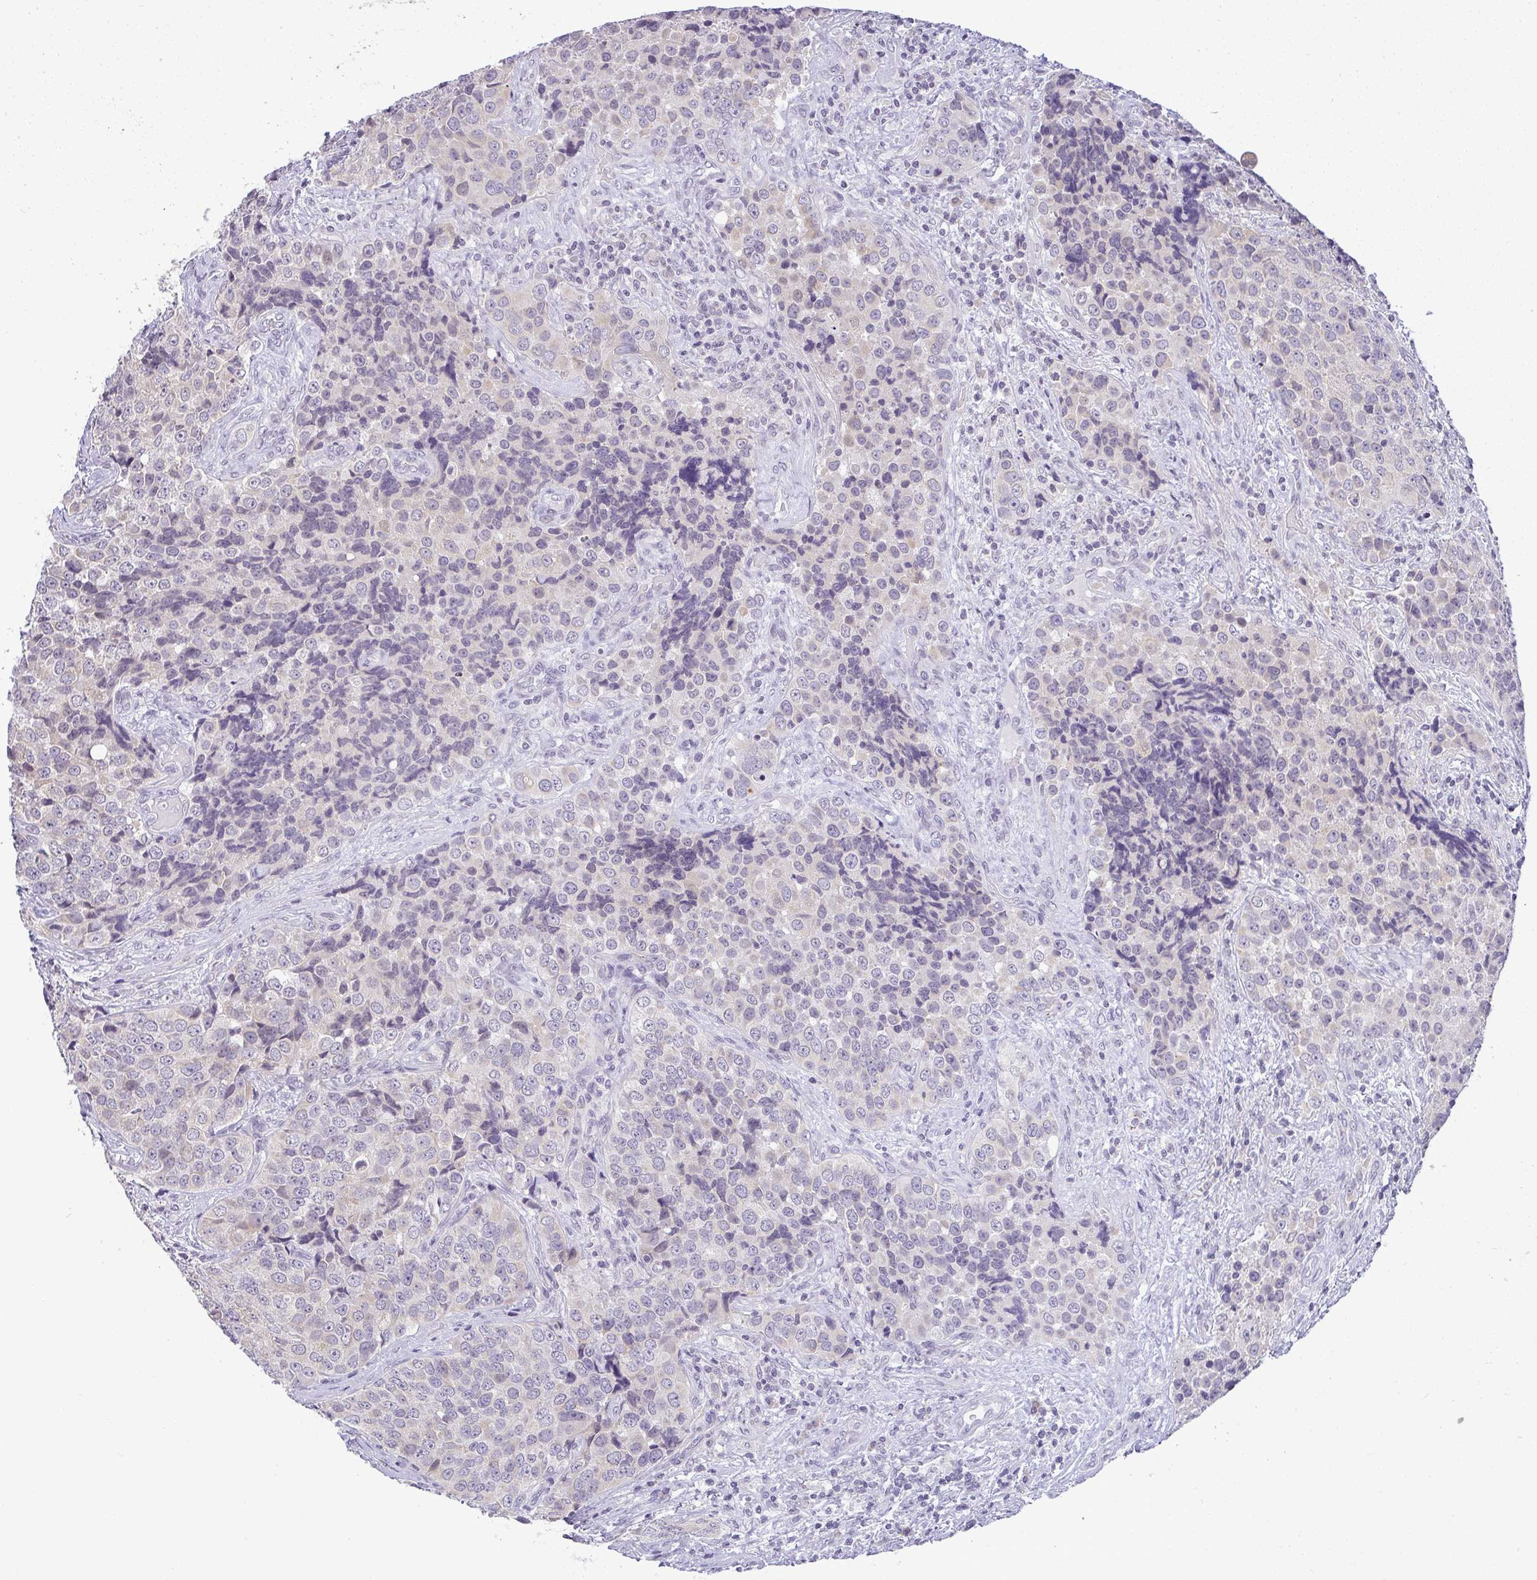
{"staining": {"intensity": "negative", "quantity": "none", "location": "none"}, "tissue": "urothelial cancer", "cell_type": "Tumor cells", "image_type": "cancer", "snomed": [{"axis": "morphology", "description": "Urothelial carcinoma, NOS"}, {"axis": "topography", "description": "Urinary bladder"}], "caption": "IHC of transitional cell carcinoma displays no expression in tumor cells.", "gene": "CACNA1S", "patient": {"sex": "male", "age": 52}}